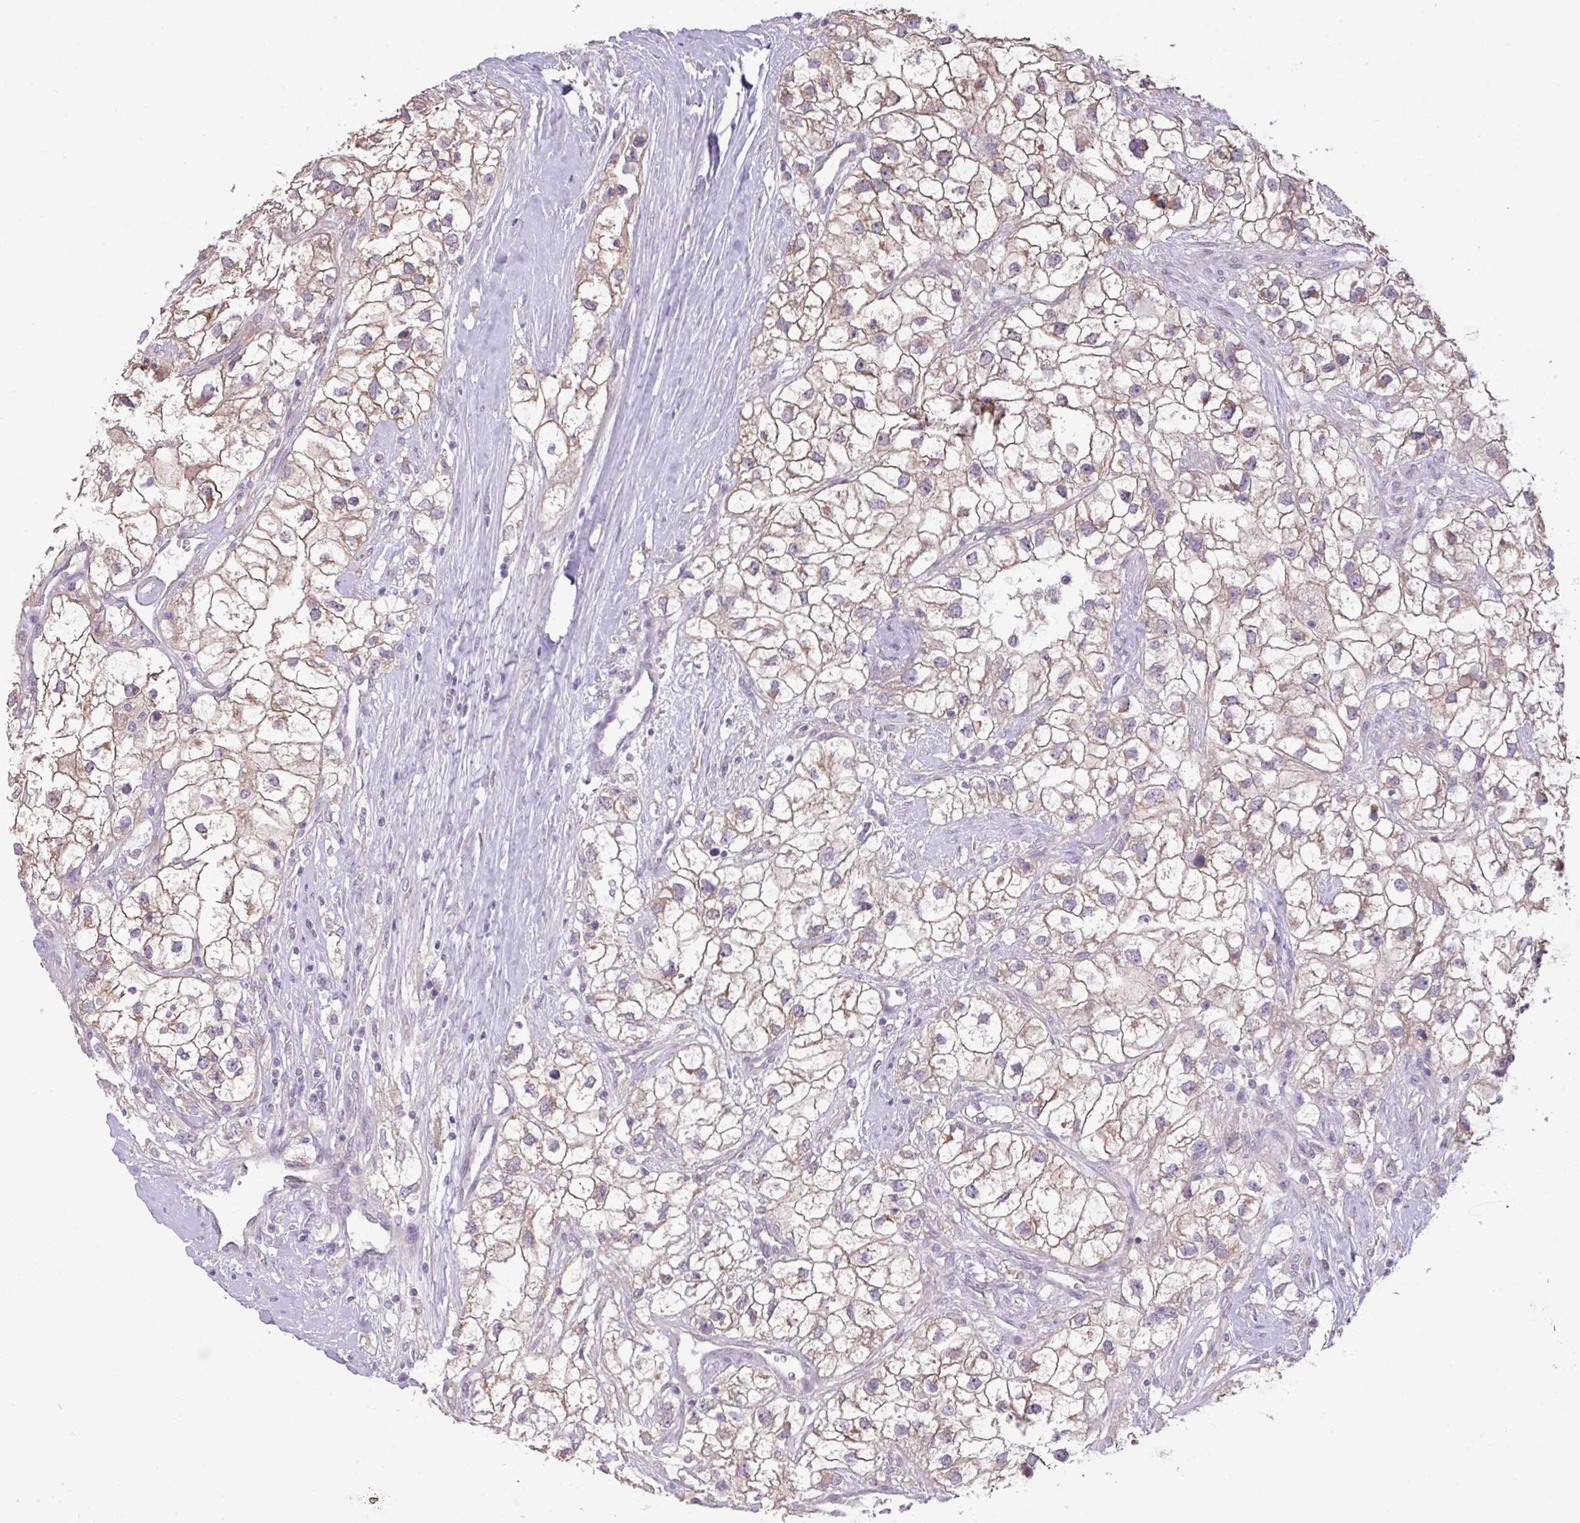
{"staining": {"intensity": "moderate", "quantity": "25%-75%", "location": "cytoplasmic/membranous"}, "tissue": "renal cancer", "cell_type": "Tumor cells", "image_type": "cancer", "snomed": [{"axis": "morphology", "description": "Adenocarcinoma, NOS"}, {"axis": "topography", "description": "Kidney"}], "caption": "Protein staining shows moderate cytoplasmic/membranous positivity in about 25%-75% of tumor cells in renal adenocarcinoma. Using DAB (brown) and hematoxylin (blue) stains, captured at high magnification using brightfield microscopy.", "gene": "PRADC1", "patient": {"sex": "male", "age": 59}}